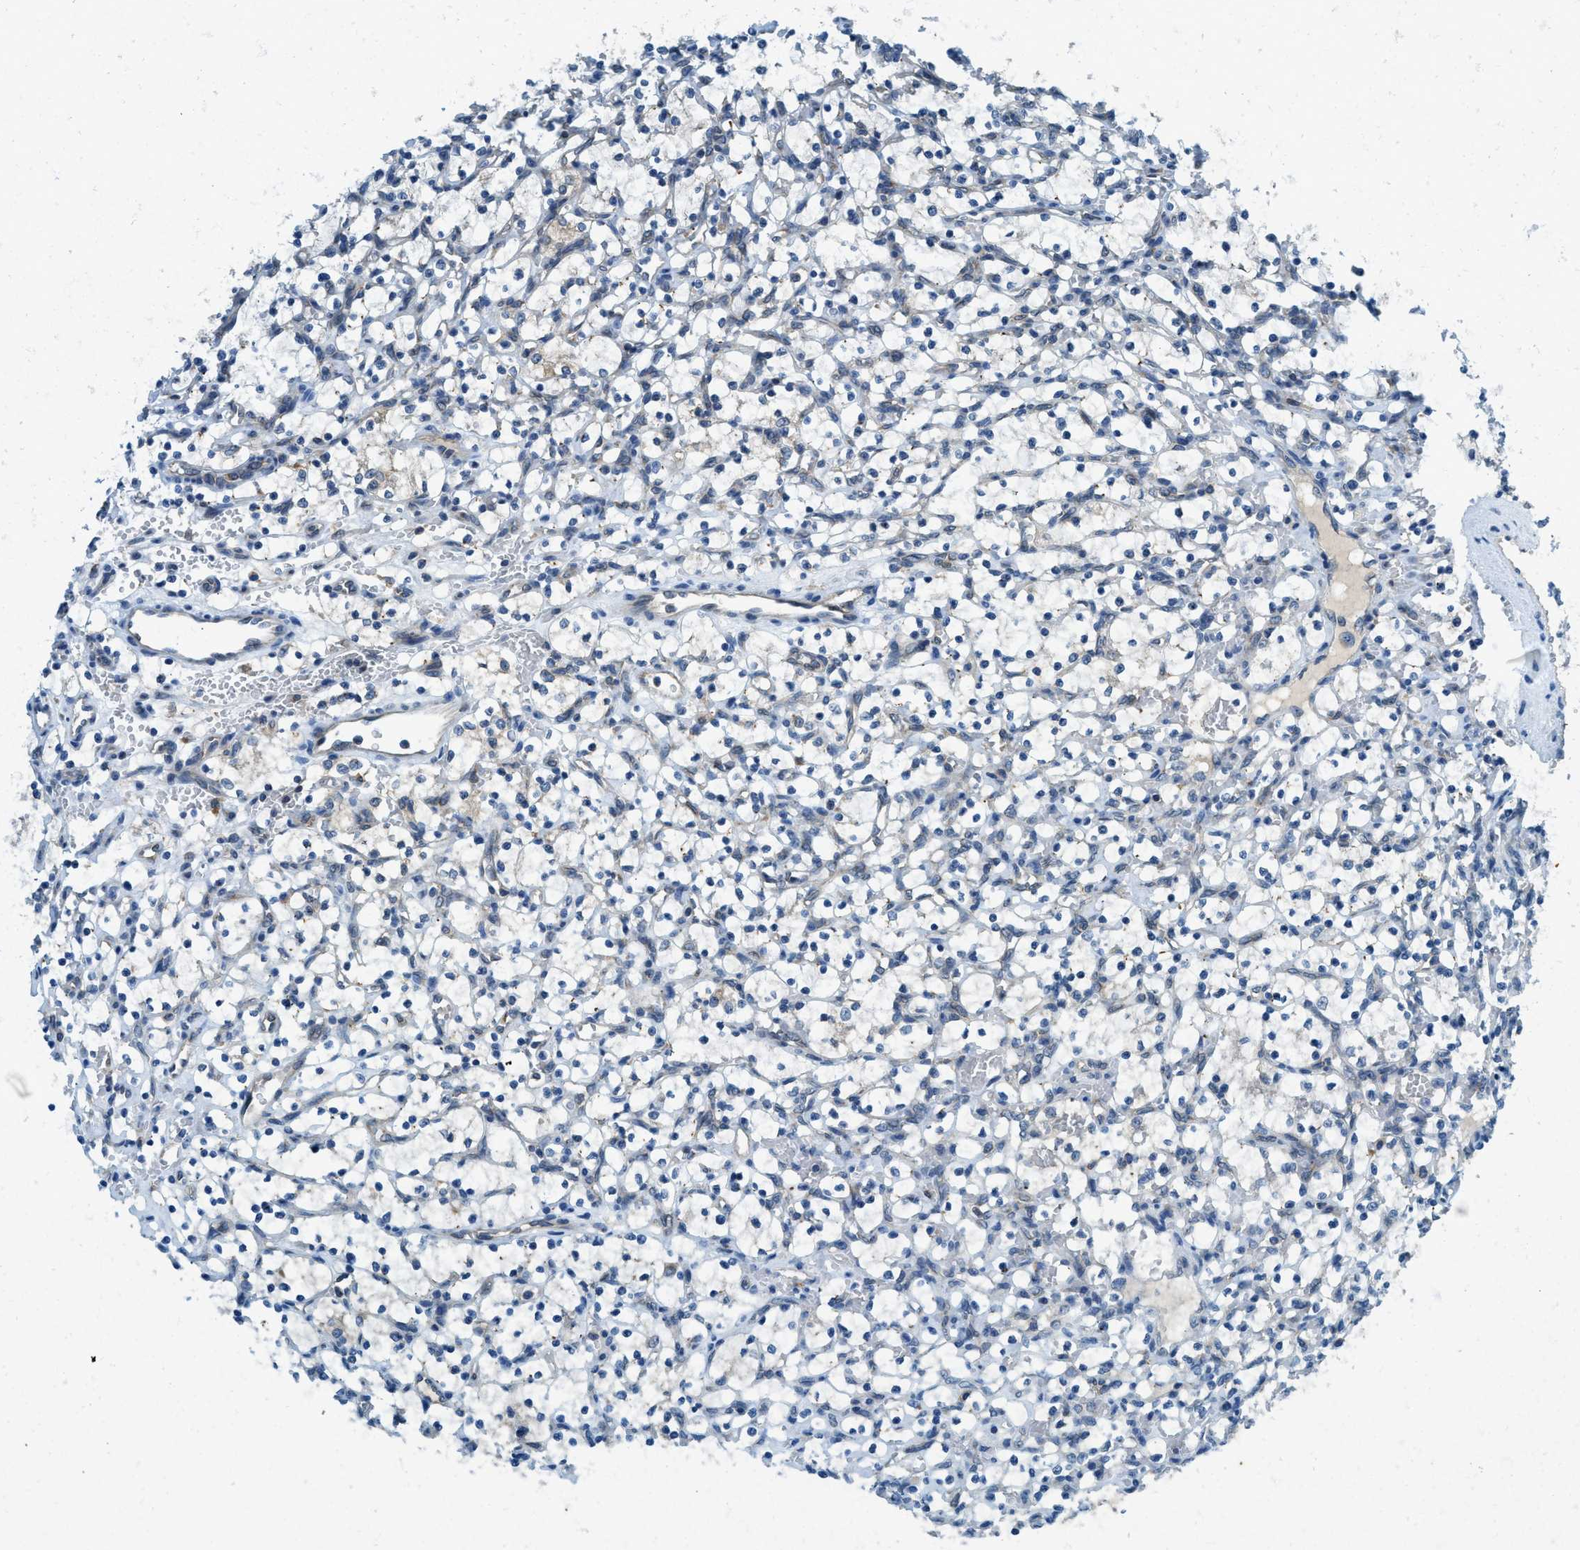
{"staining": {"intensity": "negative", "quantity": "none", "location": "none"}, "tissue": "renal cancer", "cell_type": "Tumor cells", "image_type": "cancer", "snomed": [{"axis": "morphology", "description": "Adenocarcinoma, NOS"}, {"axis": "topography", "description": "Kidney"}], "caption": "Histopathology image shows no significant protein staining in tumor cells of adenocarcinoma (renal).", "gene": "BCAP31", "patient": {"sex": "female", "age": 69}}